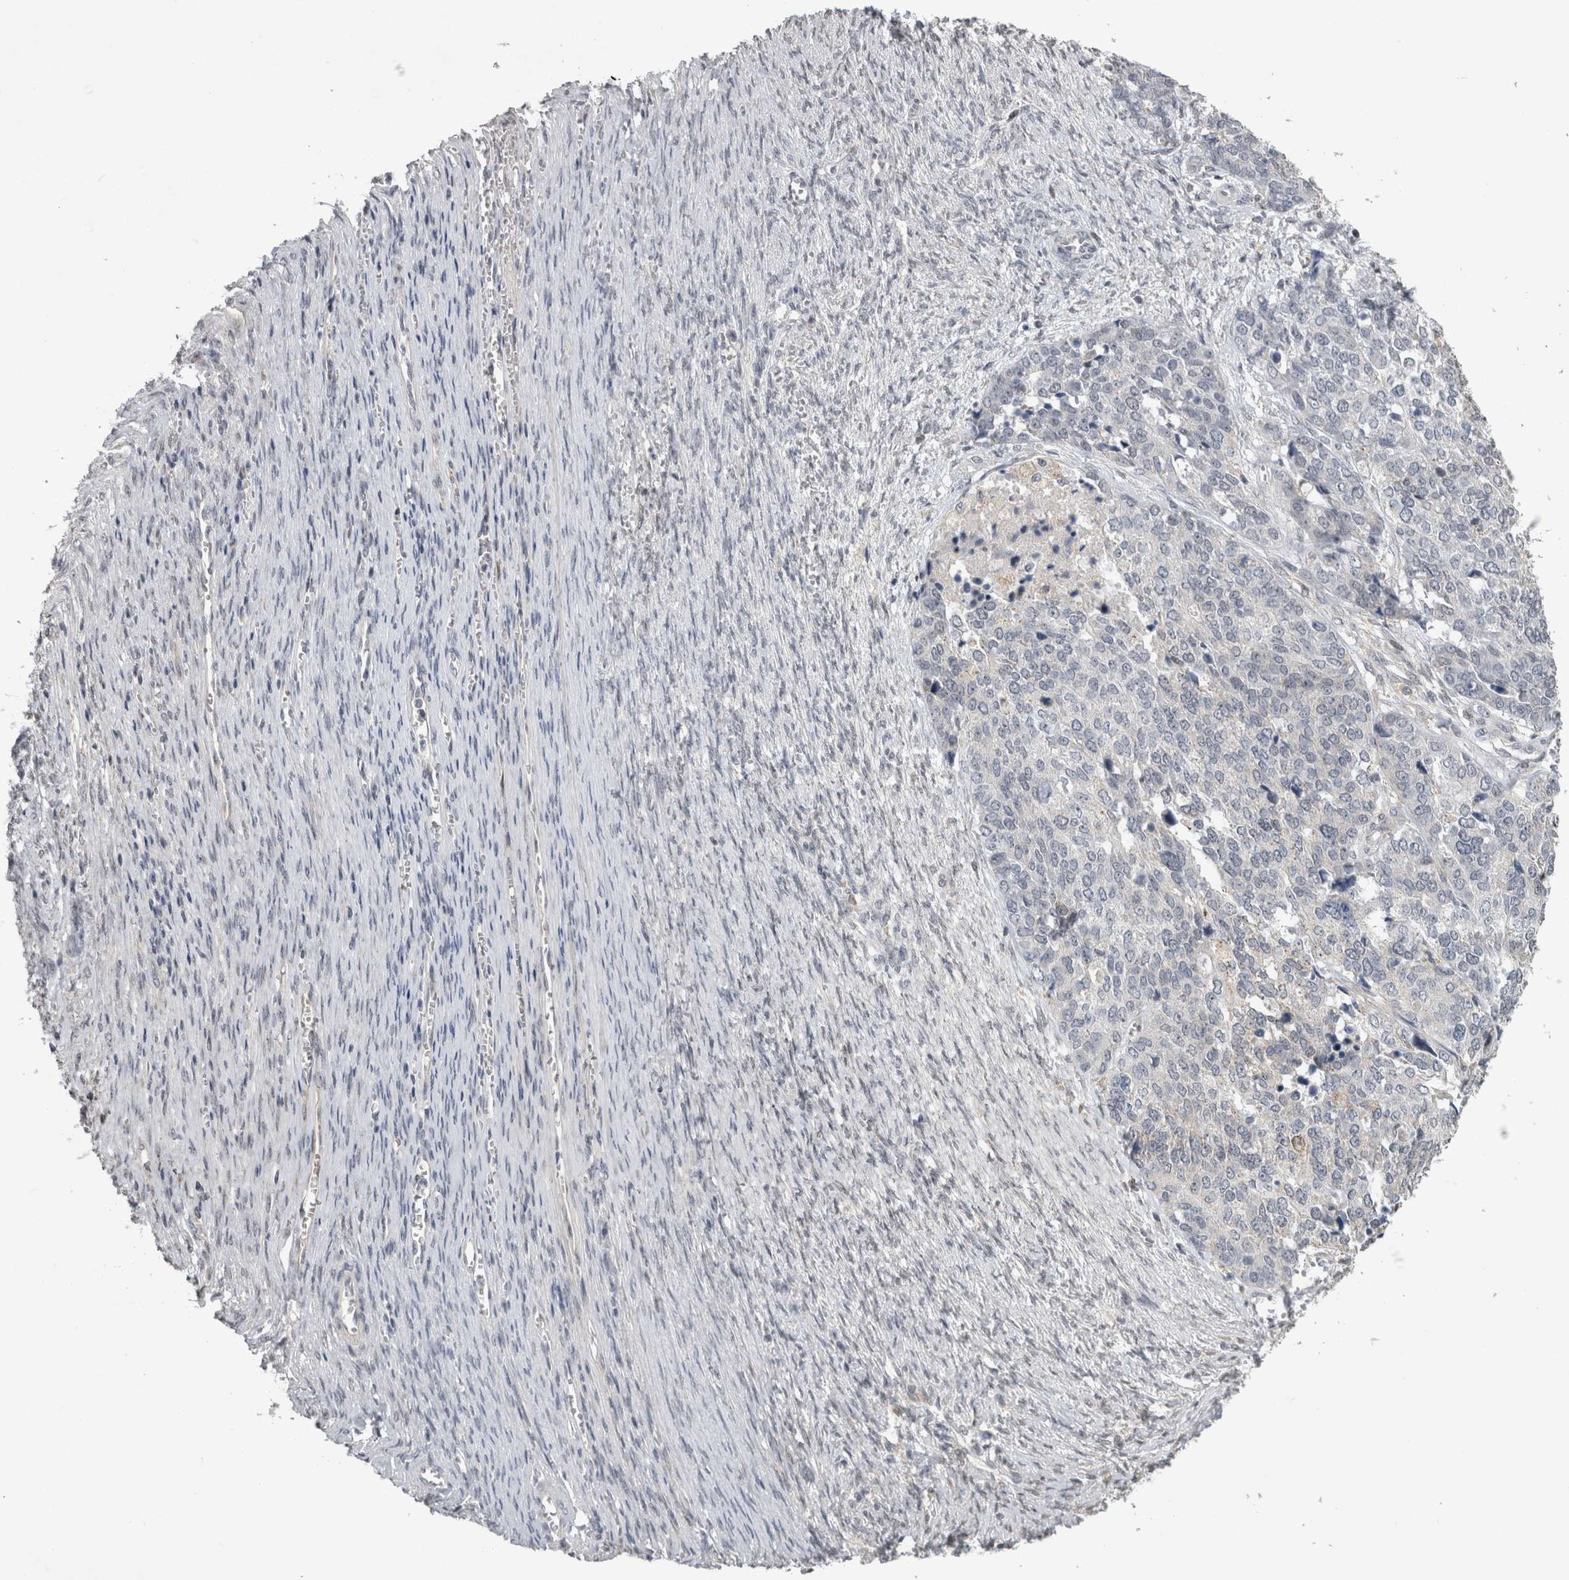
{"staining": {"intensity": "negative", "quantity": "none", "location": "none"}, "tissue": "ovarian cancer", "cell_type": "Tumor cells", "image_type": "cancer", "snomed": [{"axis": "morphology", "description": "Cystadenocarcinoma, serous, NOS"}, {"axis": "topography", "description": "Ovary"}], "caption": "Immunohistochemistry photomicrograph of neoplastic tissue: ovarian serous cystadenocarcinoma stained with DAB demonstrates no significant protein positivity in tumor cells.", "gene": "IFI44", "patient": {"sex": "female", "age": 44}}